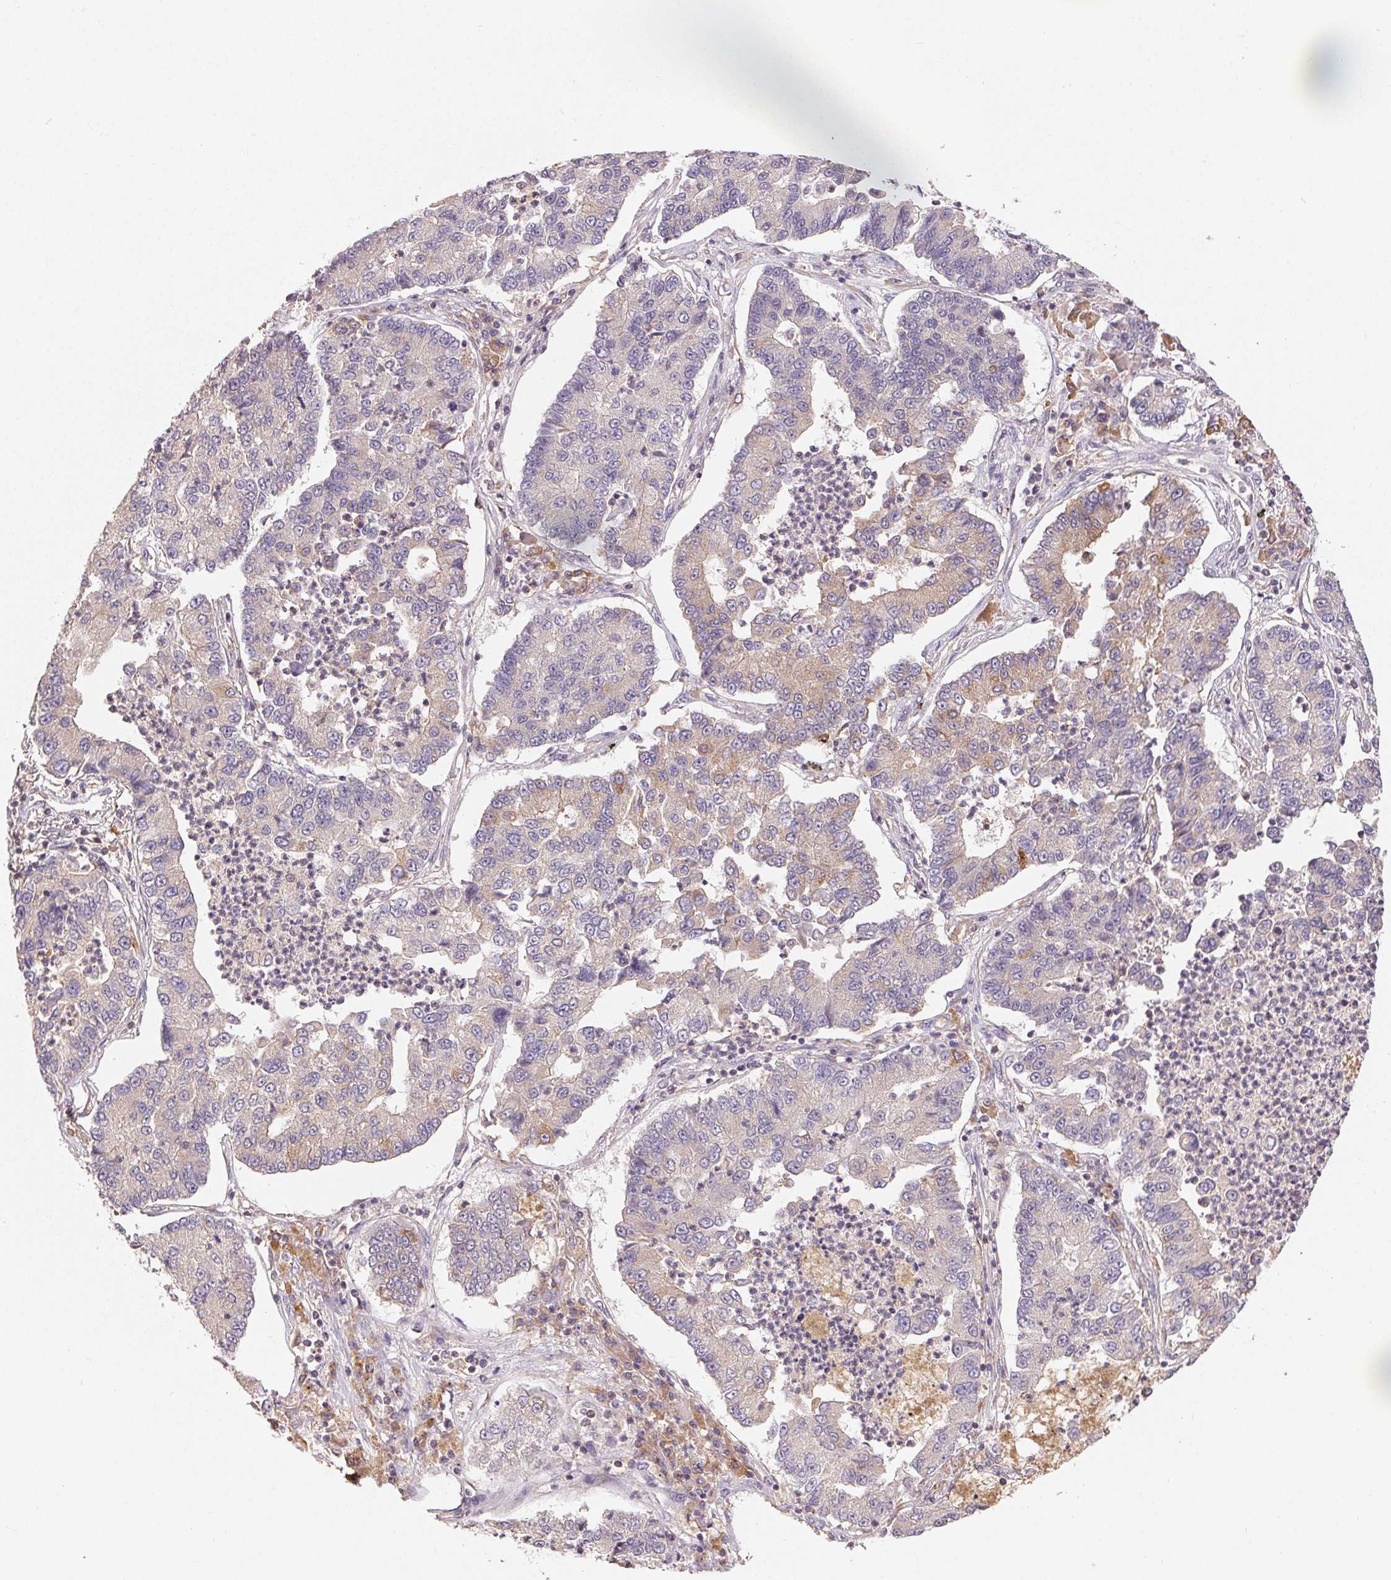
{"staining": {"intensity": "weak", "quantity": "<25%", "location": "cytoplasmic/membranous"}, "tissue": "lung cancer", "cell_type": "Tumor cells", "image_type": "cancer", "snomed": [{"axis": "morphology", "description": "Adenocarcinoma, NOS"}, {"axis": "topography", "description": "Lung"}], "caption": "Immunohistochemistry histopathology image of human lung adenocarcinoma stained for a protein (brown), which reveals no expression in tumor cells.", "gene": "MAPKAPK2", "patient": {"sex": "female", "age": 57}}